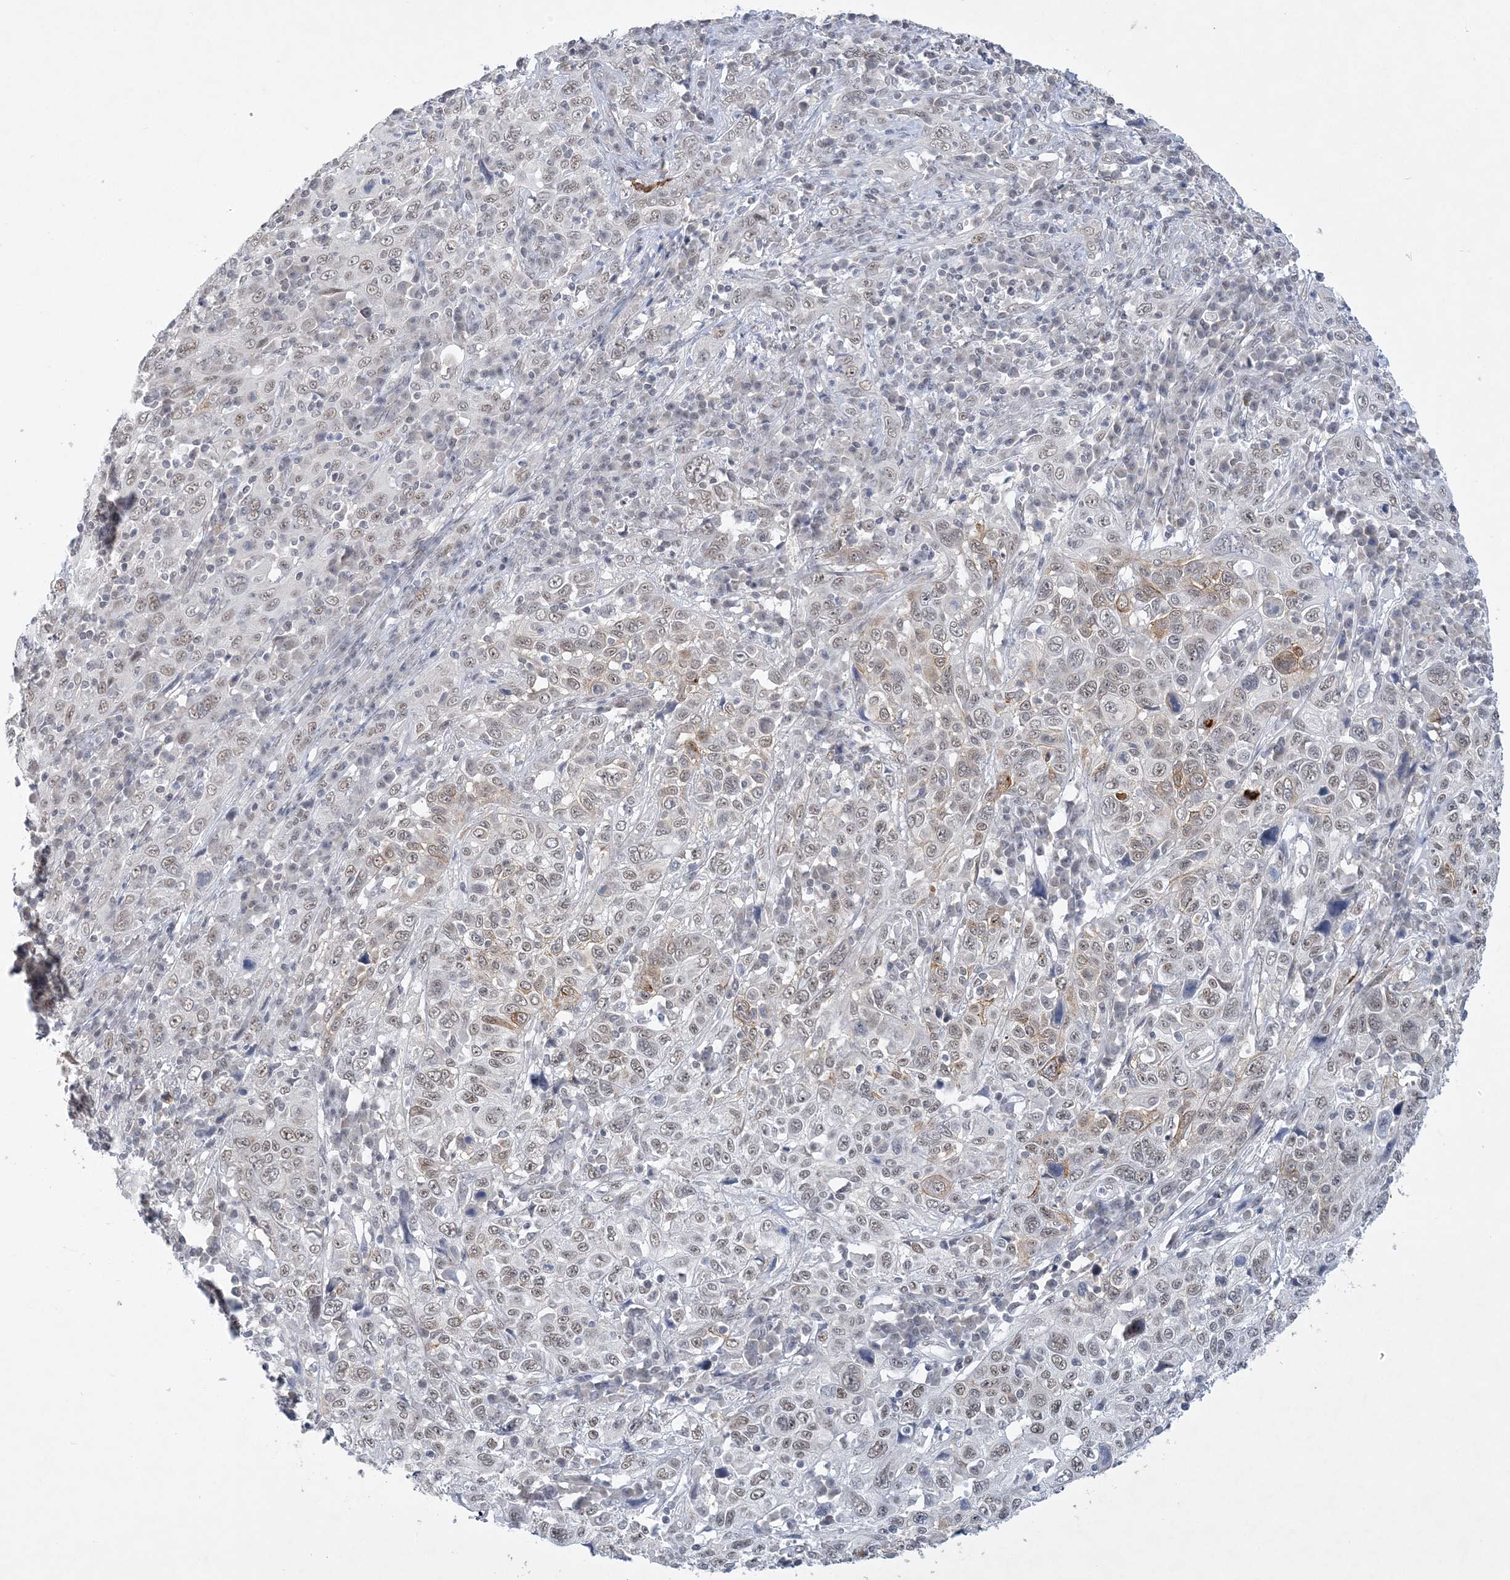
{"staining": {"intensity": "weak", "quantity": "25%-75%", "location": "cytoplasmic/membranous,nuclear"}, "tissue": "cervical cancer", "cell_type": "Tumor cells", "image_type": "cancer", "snomed": [{"axis": "morphology", "description": "Squamous cell carcinoma, NOS"}, {"axis": "topography", "description": "Cervix"}], "caption": "Immunohistochemistry (IHC) micrograph of human squamous cell carcinoma (cervical) stained for a protein (brown), which displays low levels of weak cytoplasmic/membranous and nuclear positivity in approximately 25%-75% of tumor cells.", "gene": "KMT2D", "patient": {"sex": "female", "age": 46}}